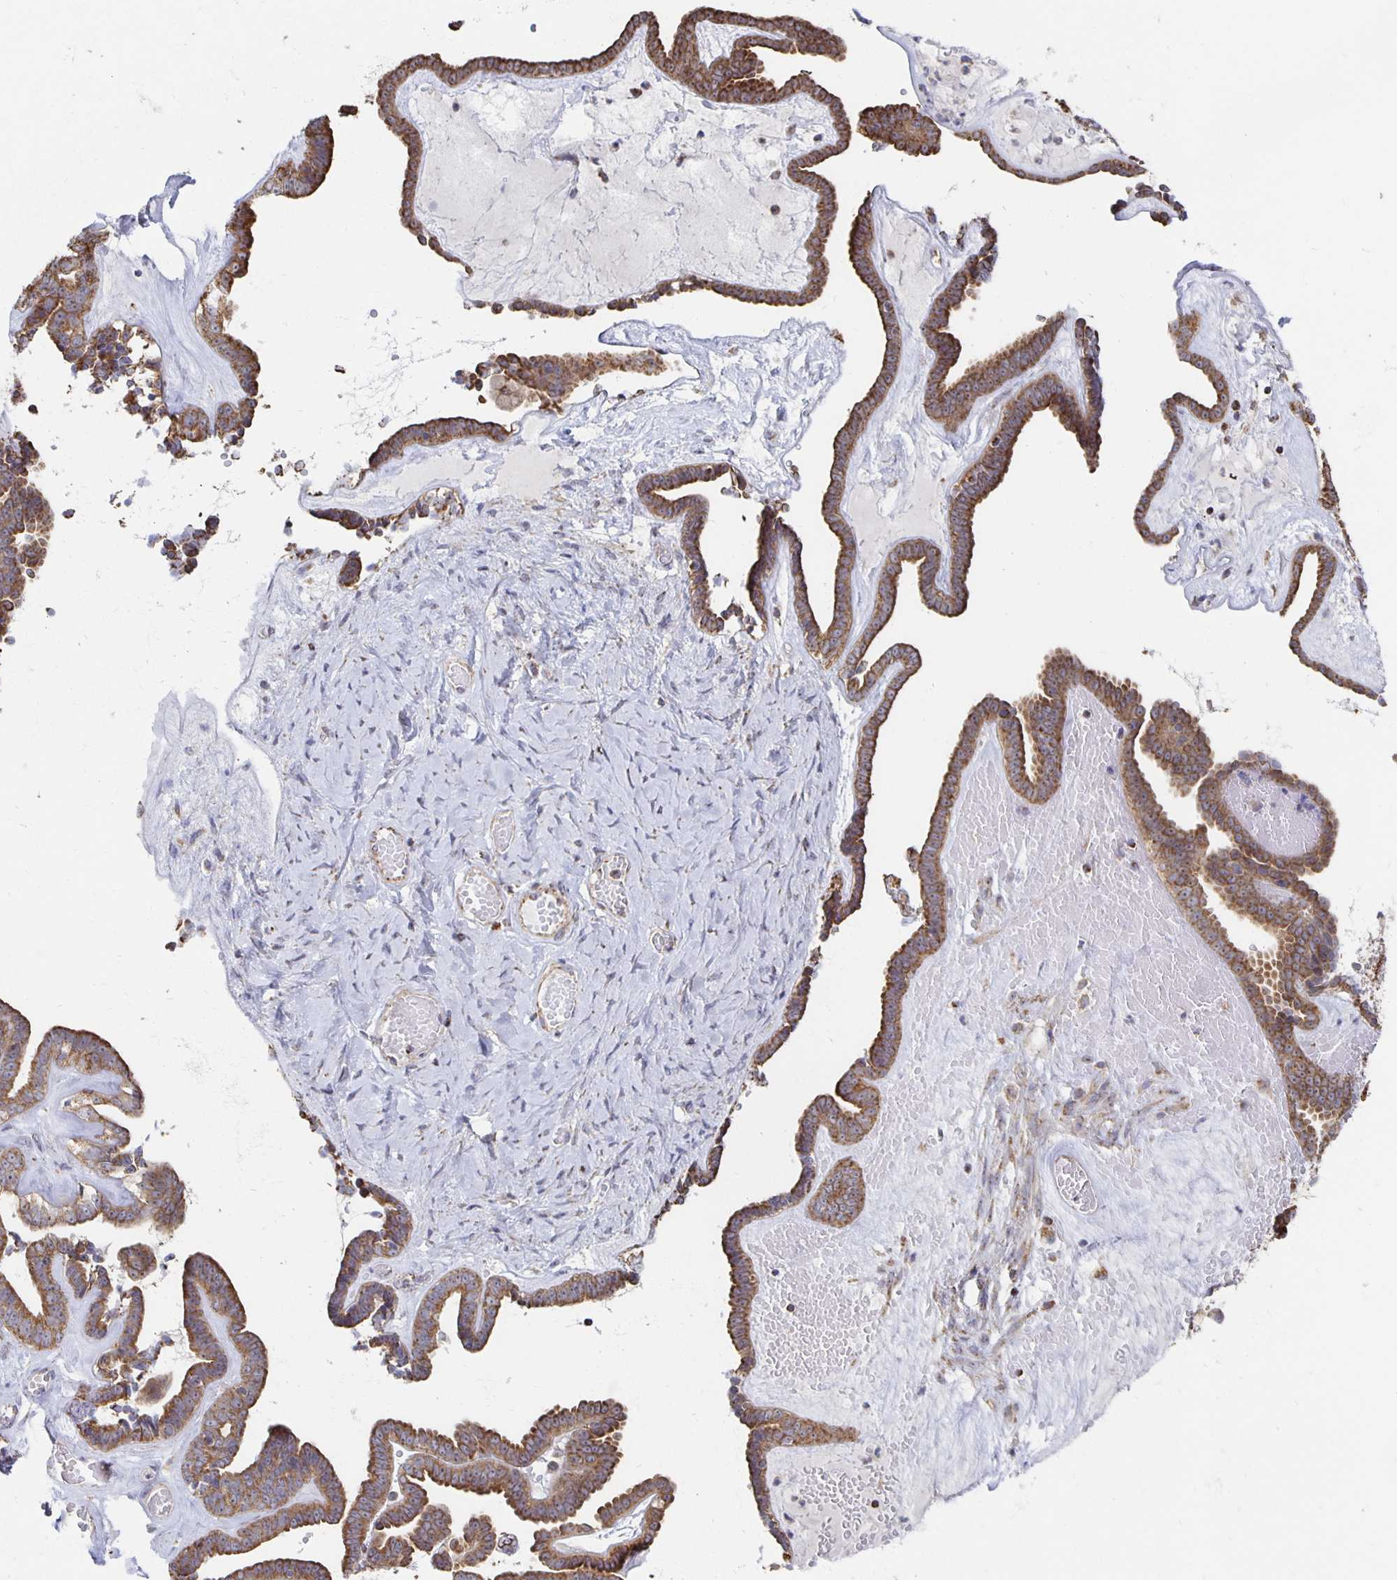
{"staining": {"intensity": "moderate", "quantity": ">75%", "location": "cytoplasmic/membranous"}, "tissue": "ovarian cancer", "cell_type": "Tumor cells", "image_type": "cancer", "snomed": [{"axis": "morphology", "description": "Cystadenocarcinoma, serous, NOS"}, {"axis": "topography", "description": "Ovary"}], "caption": "About >75% of tumor cells in human ovarian cancer (serous cystadenocarcinoma) reveal moderate cytoplasmic/membranous protein staining as visualized by brown immunohistochemical staining.", "gene": "NKX2-8", "patient": {"sex": "female", "age": 71}}